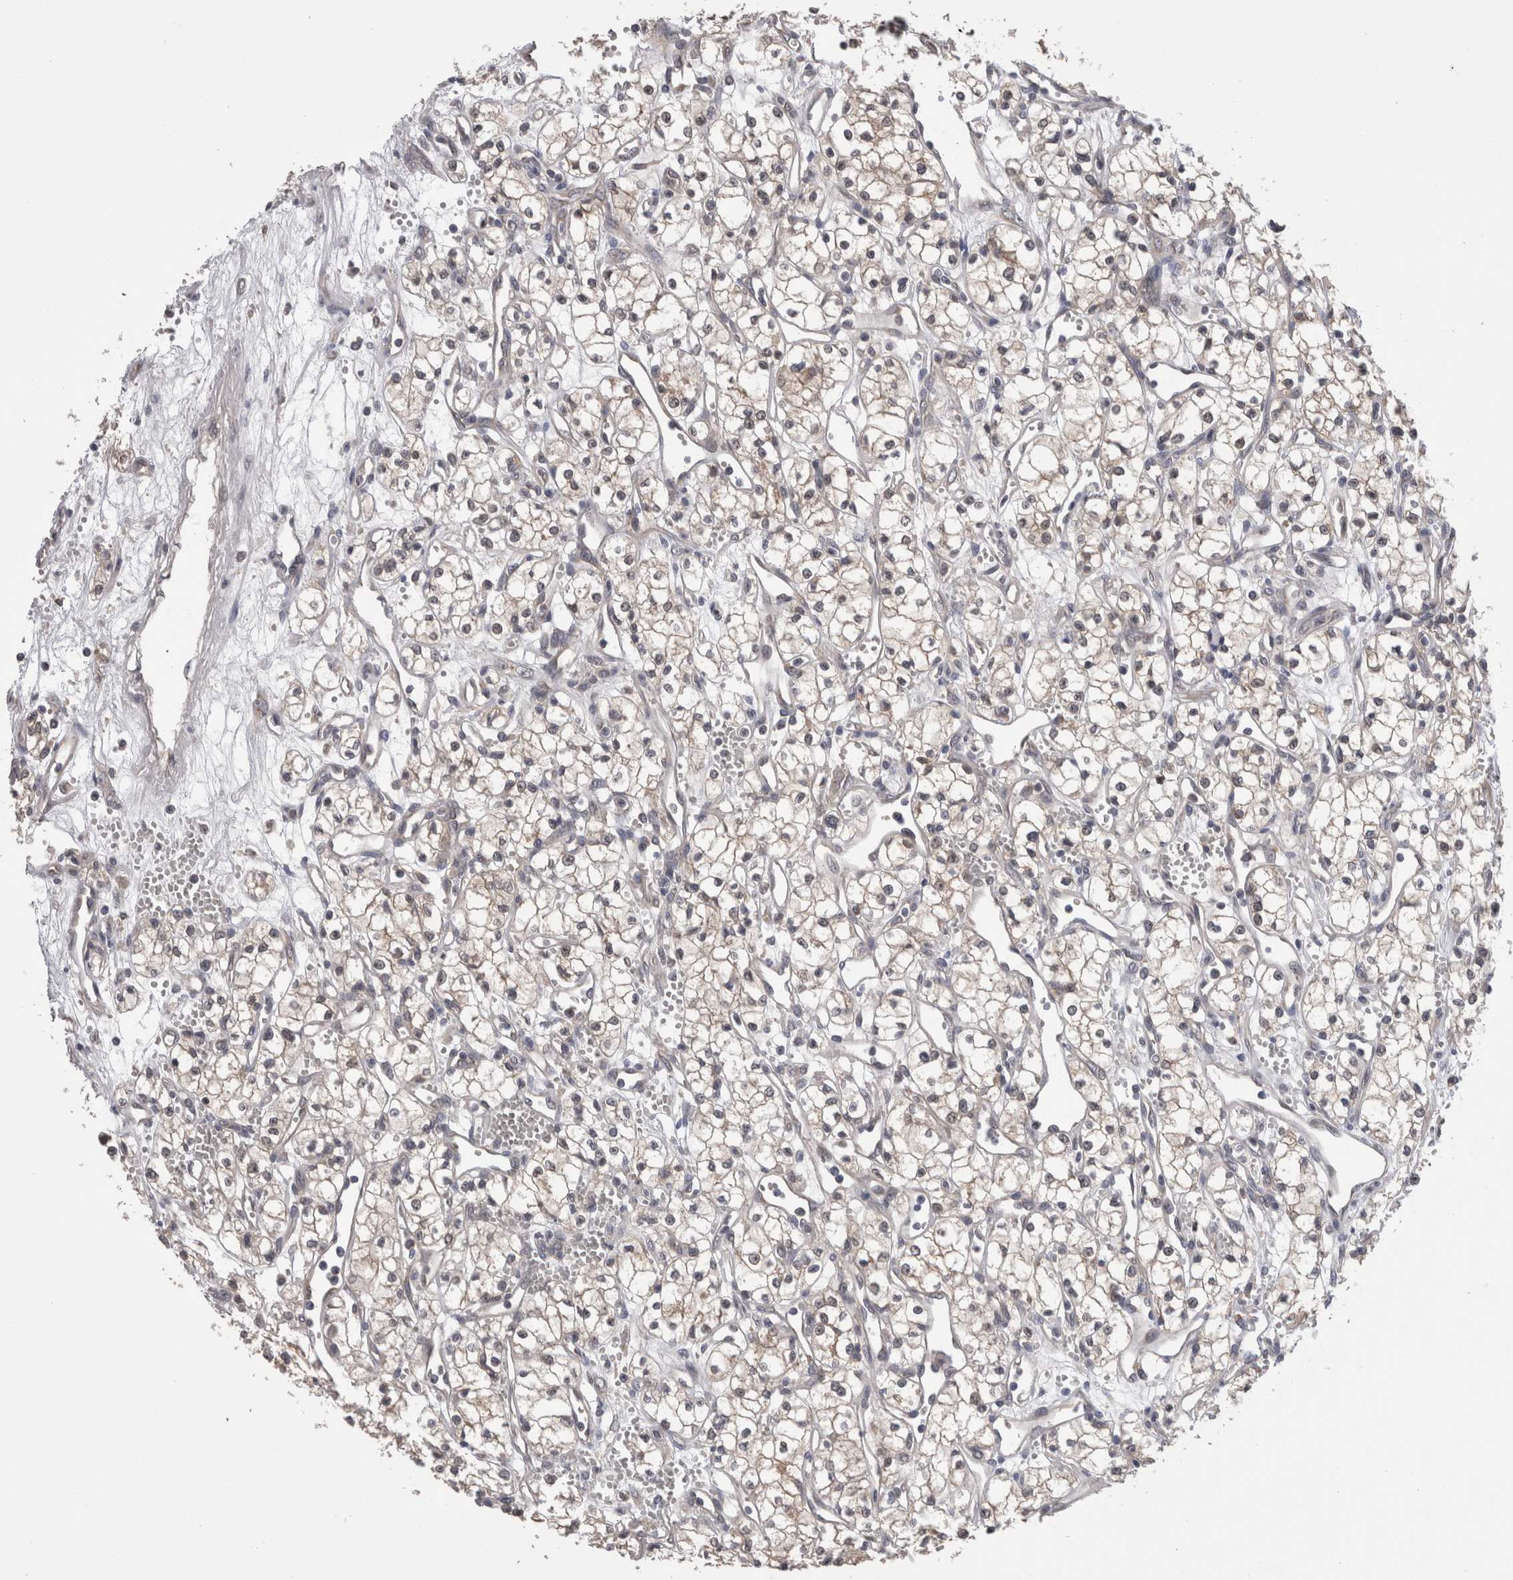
{"staining": {"intensity": "weak", "quantity": "<25%", "location": "cytoplasmic/membranous"}, "tissue": "renal cancer", "cell_type": "Tumor cells", "image_type": "cancer", "snomed": [{"axis": "morphology", "description": "Adenocarcinoma, NOS"}, {"axis": "topography", "description": "Kidney"}], "caption": "IHC of adenocarcinoma (renal) reveals no positivity in tumor cells.", "gene": "DCTN6", "patient": {"sex": "male", "age": 59}}